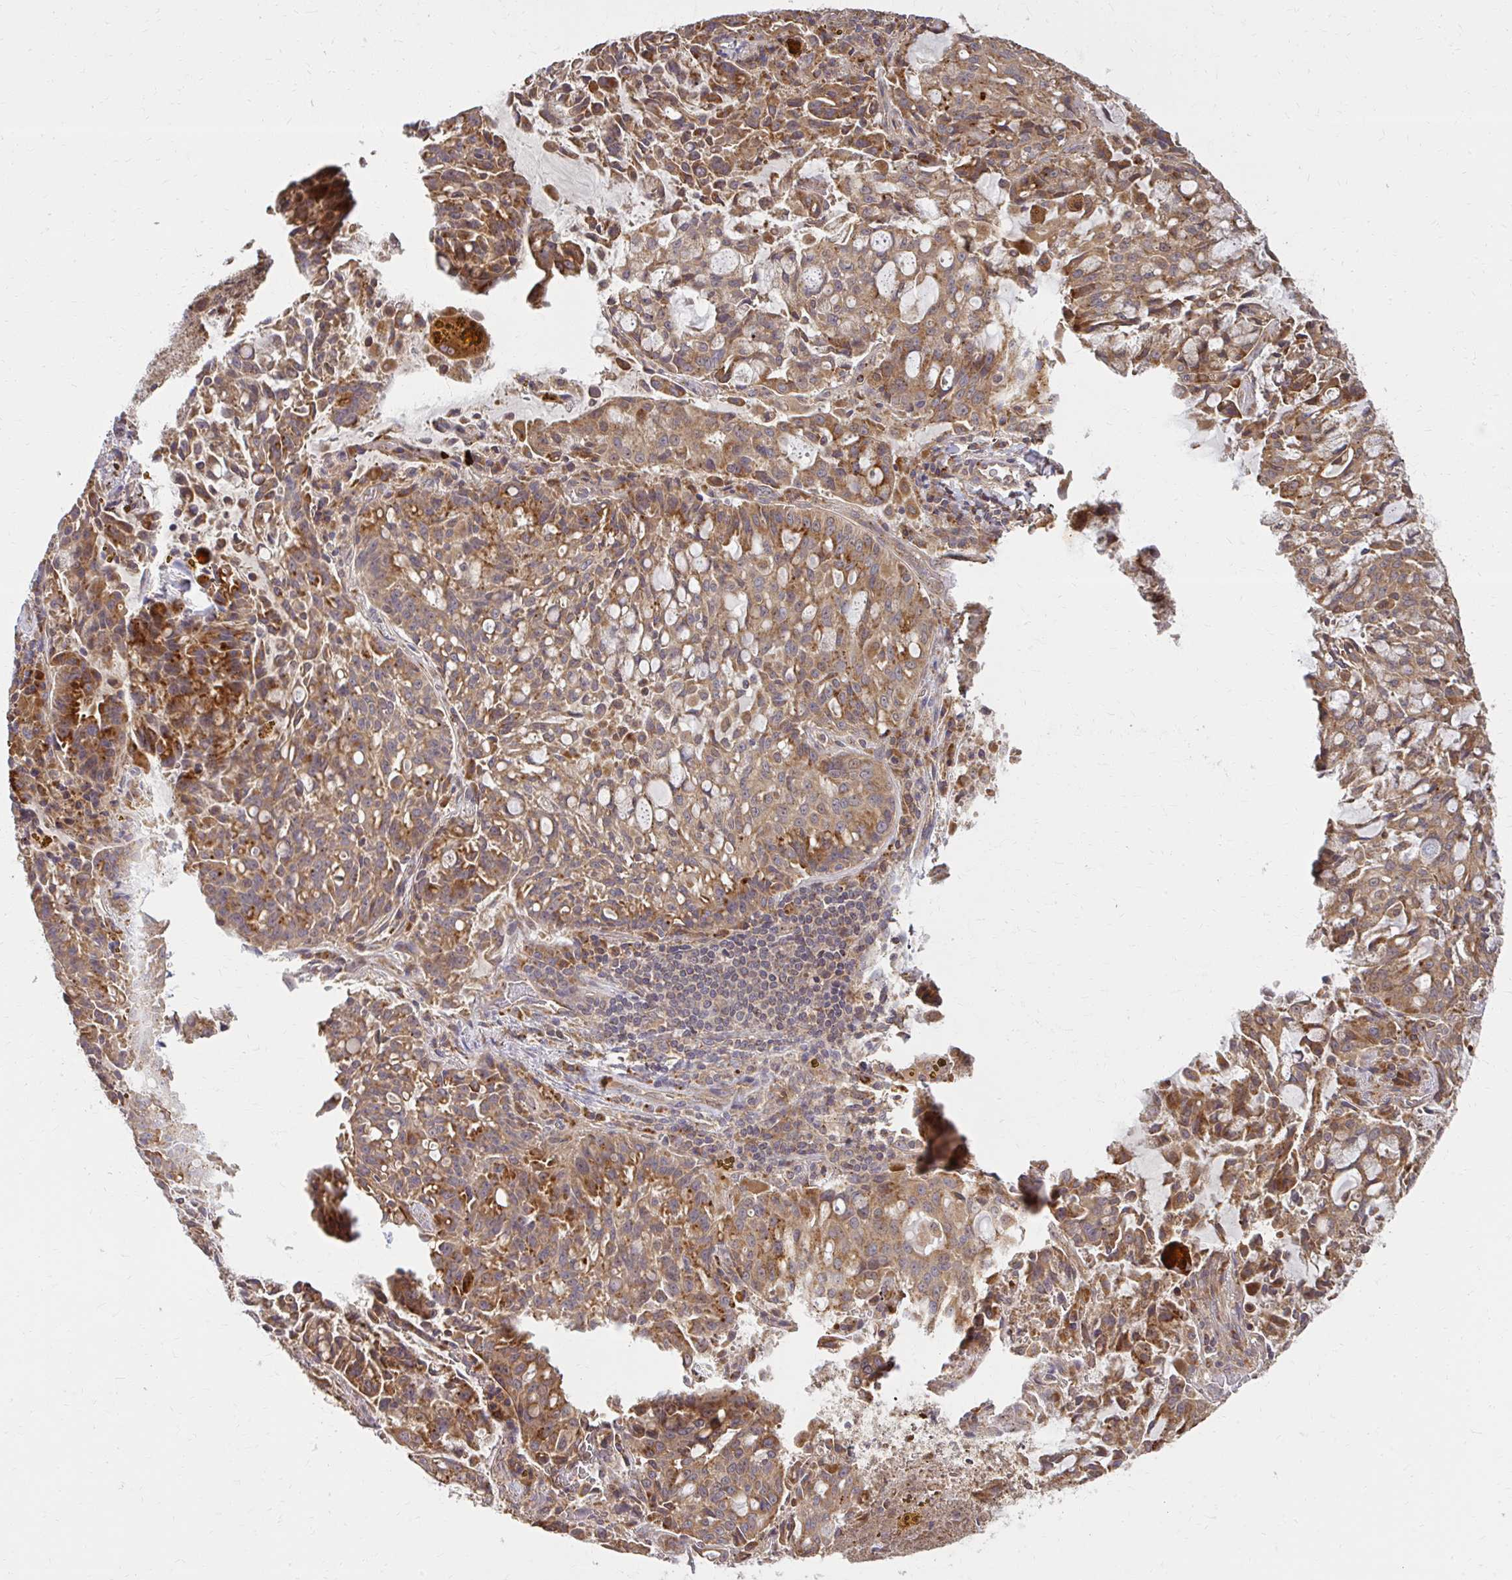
{"staining": {"intensity": "moderate", "quantity": ">75%", "location": "cytoplasmic/membranous"}, "tissue": "lung cancer", "cell_type": "Tumor cells", "image_type": "cancer", "snomed": [{"axis": "morphology", "description": "Adenocarcinoma, NOS"}, {"axis": "topography", "description": "Lung"}], "caption": "Immunohistochemical staining of lung cancer displays moderate cytoplasmic/membranous protein positivity in approximately >75% of tumor cells. Ihc stains the protein of interest in brown and the nuclei are stained blue.", "gene": "GNS", "patient": {"sex": "female", "age": 44}}